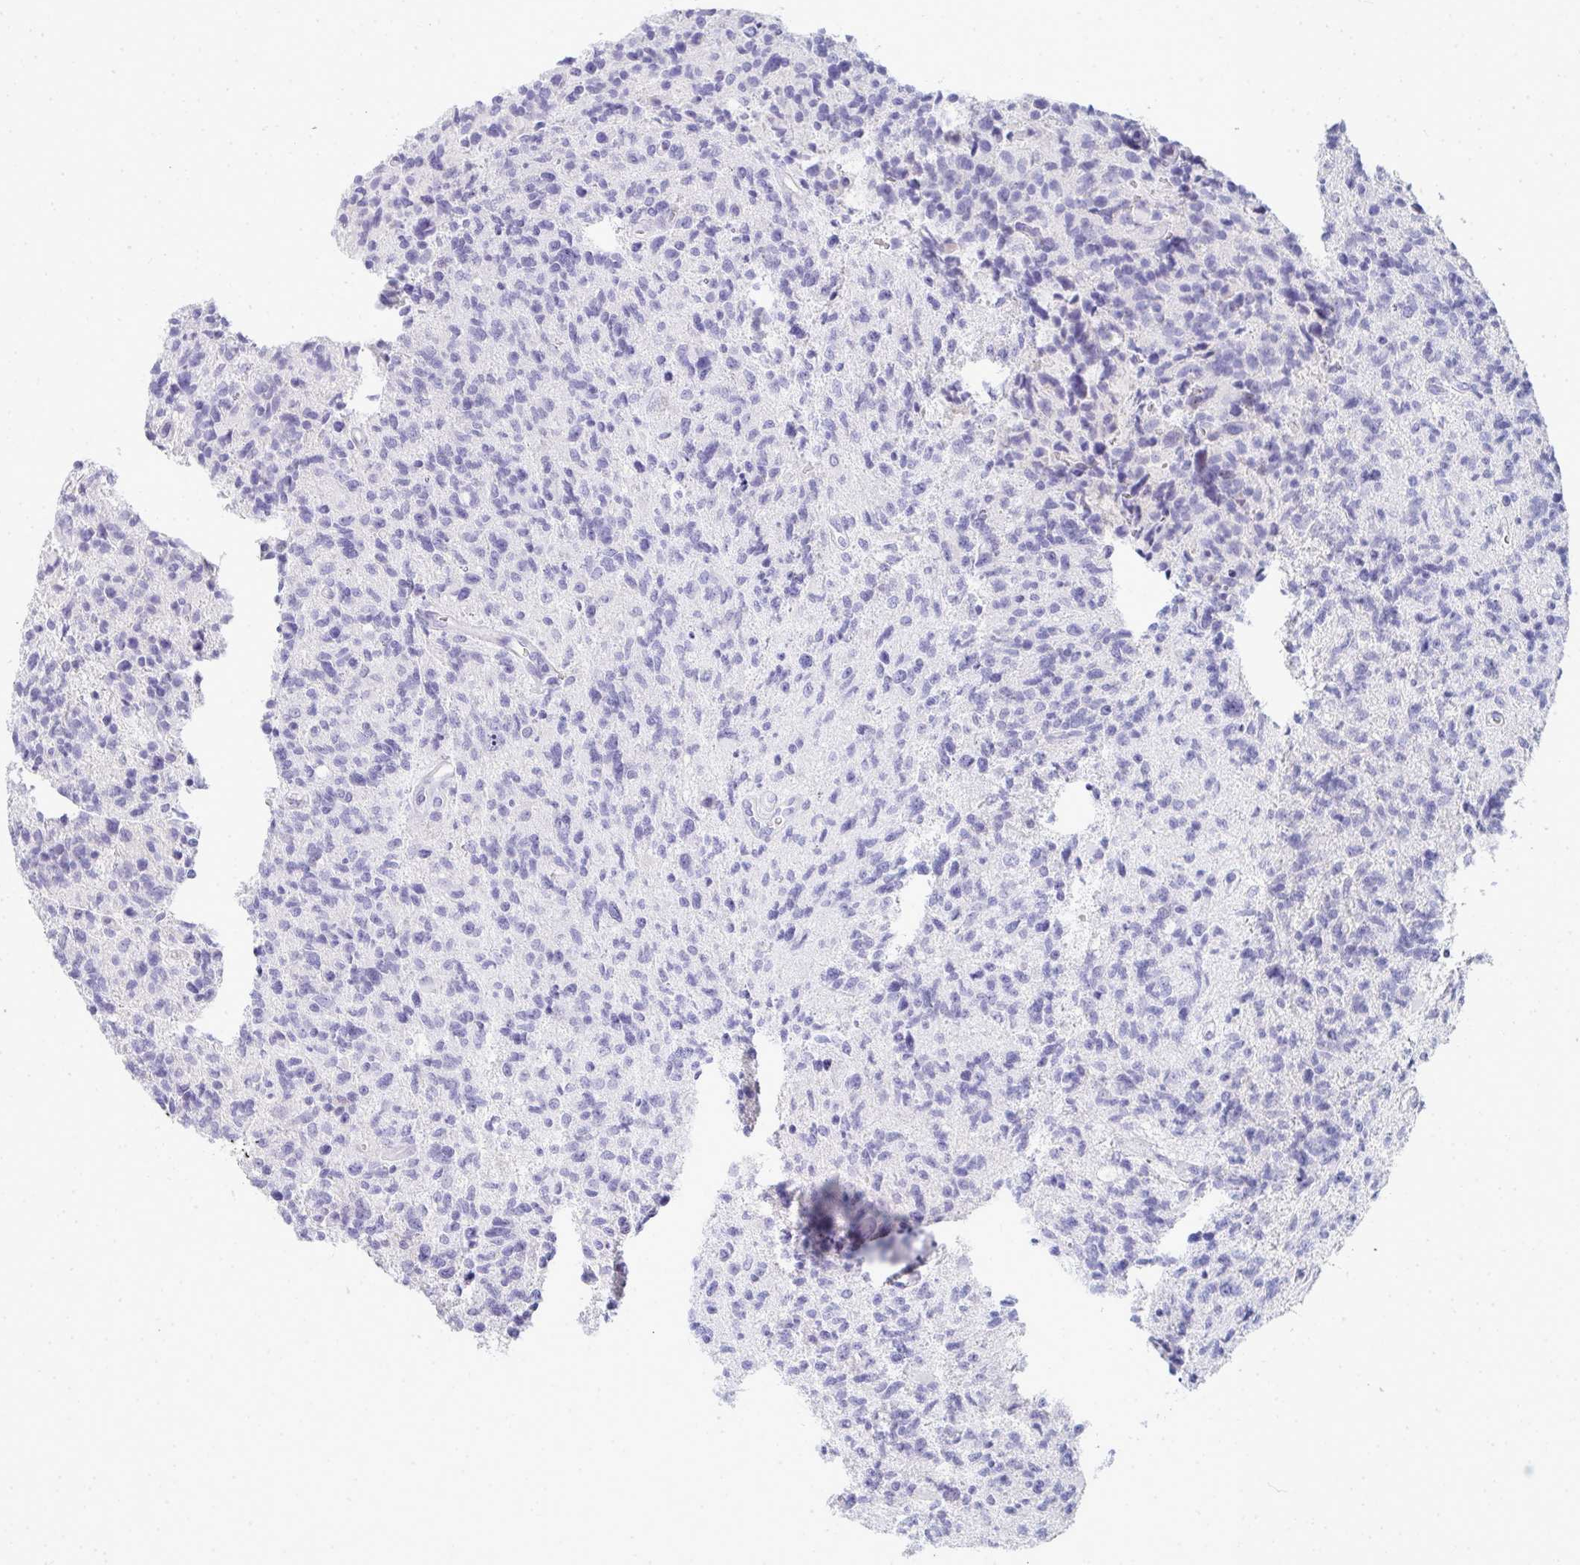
{"staining": {"intensity": "negative", "quantity": "none", "location": "none"}, "tissue": "glioma", "cell_type": "Tumor cells", "image_type": "cancer", "snomed": [{"axis": "morphology", "description": "Glioma, malignant, High grade"}, {"axis": "topography", "description": "Brain"}], "caption": "Immunohistochemistry (IHC) micrograph of neoplastic tissue: high-grade glioma (malignant) stained with DAB exhibits no significant protein expression in tumor cells.", "gene": "ZNF182", "patient": {"sex": "male", "age": 29}}